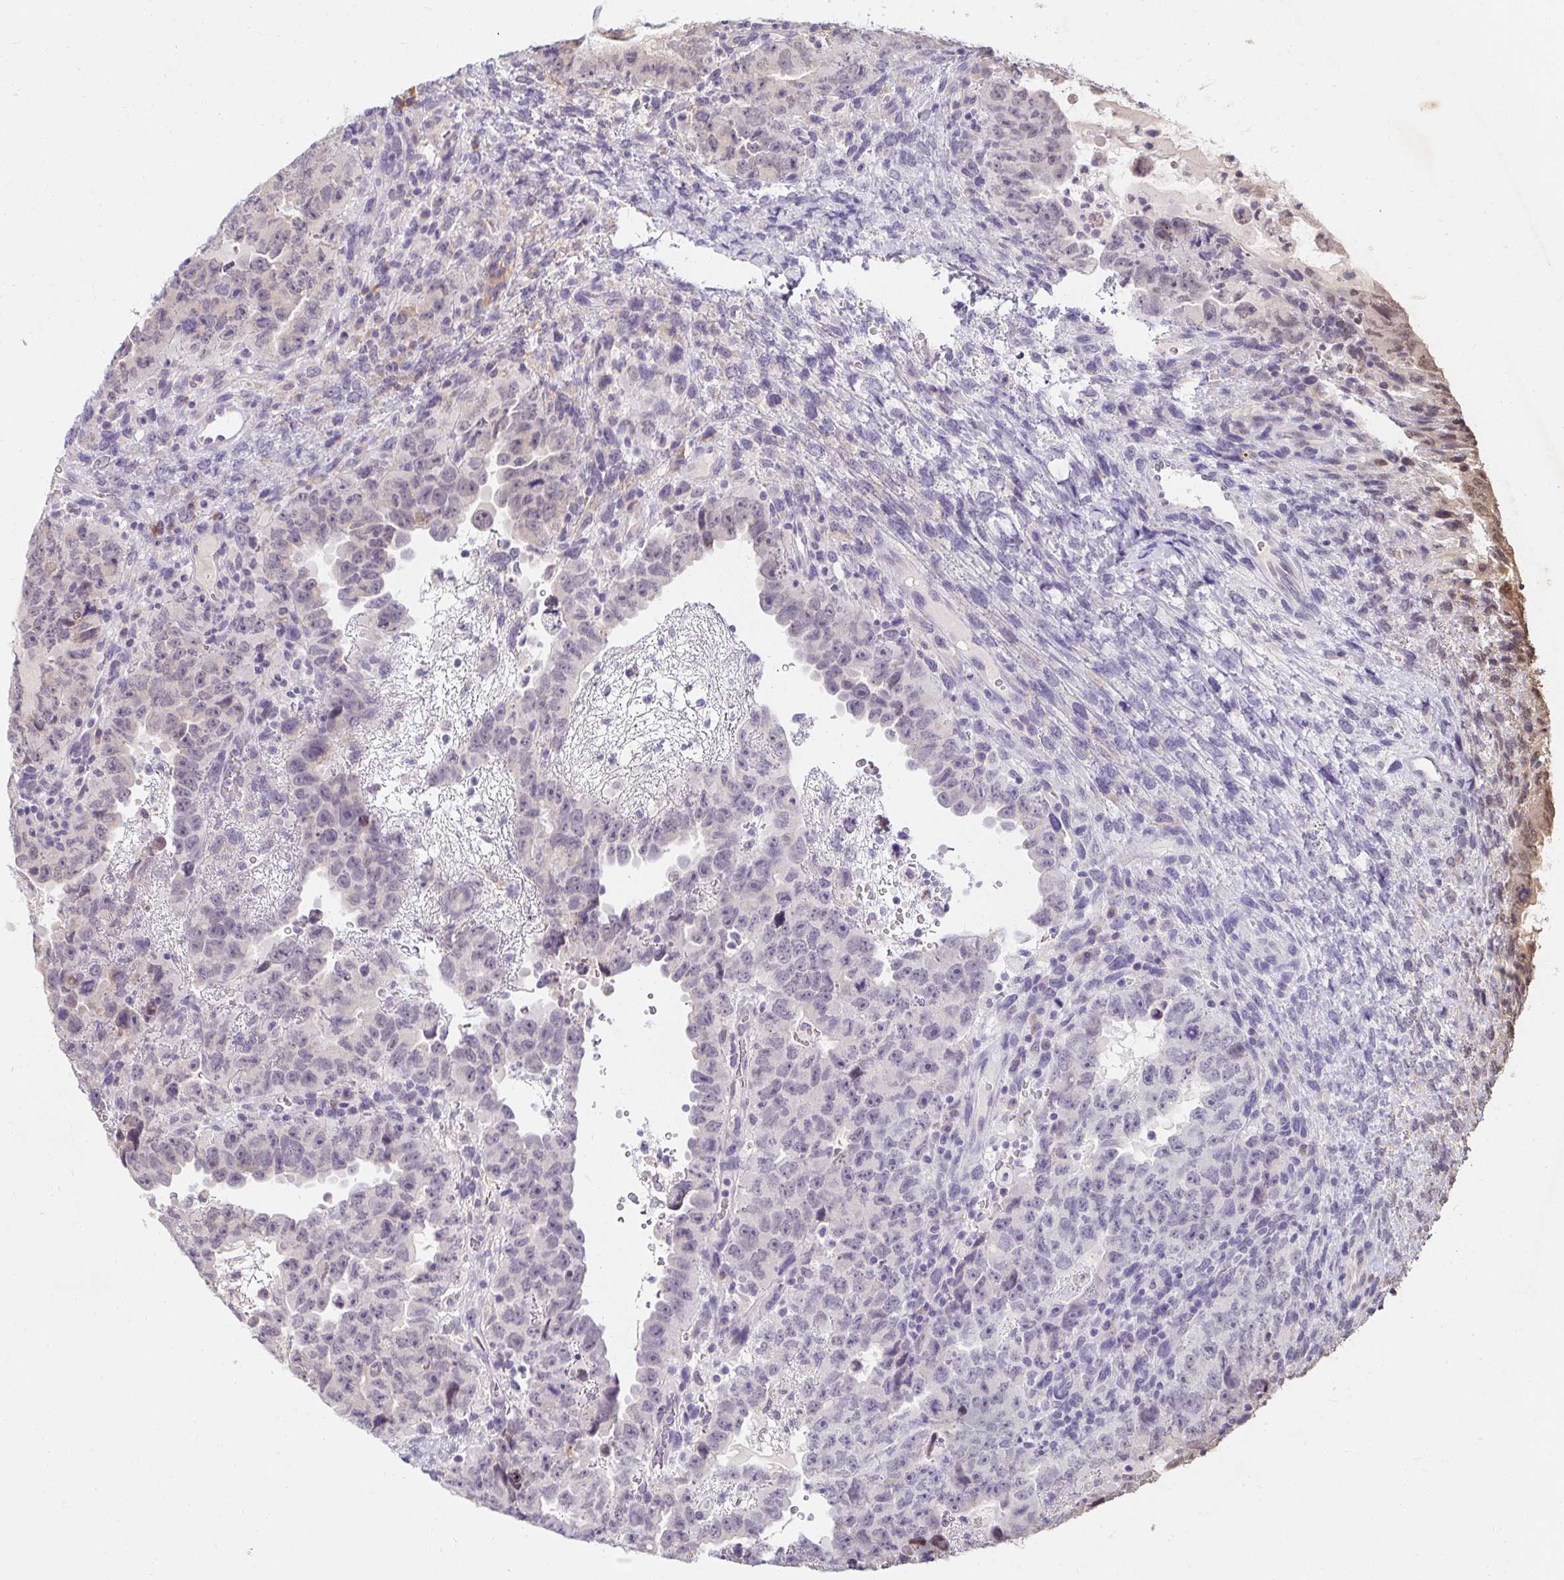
{"staining": {"intensity": "negative", "quantity": "none", "location": "none"}, "tissue": "testis cancer", "cell_type": "Tumor cells", "image_type": "cancer", "snomed": [{"axis": "morphology", "description": "Carcinoma, Embryonal, NOS"}, {"axis": "topography", "description": "Testis"}], "caption": "There is no significant expression in tumor cells of testis embryonal carcinoma. (Stains: DAB immunohistochemistry with hematoxylin counter stain, Microscopy: brightfield microscopy at high magnification).", "gene": "DDN", "patient": {"sex": "male", "age": 24}}